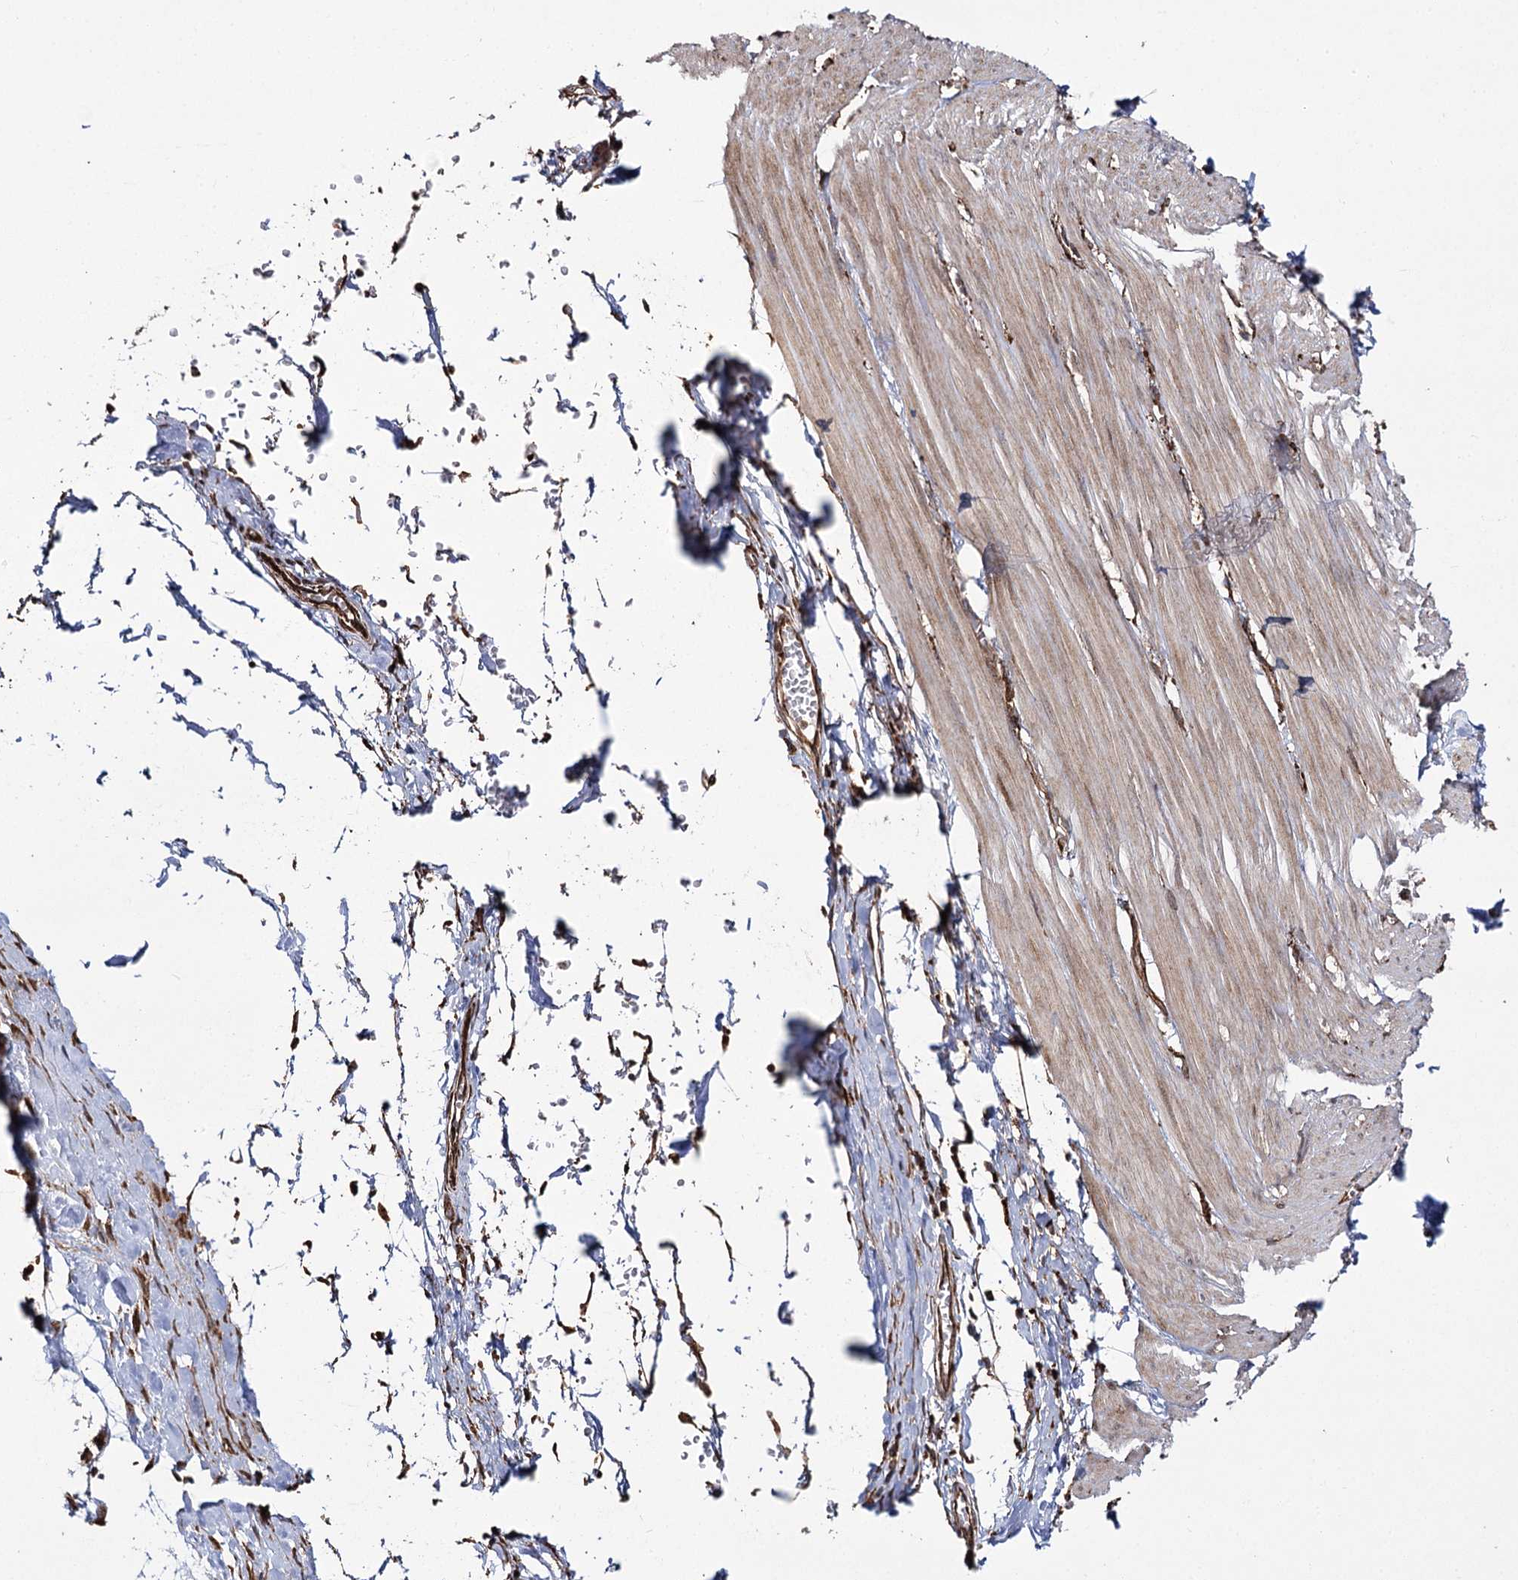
{"staining": {"intensity": "weak", "quantity": "<25%", "location": "cytoplasmic/membranous"}, "tissue": "smooth muscle", "cell_type": "Smooth muscle cells", "image_type": "normal", "snomed": [{"axis": "morphology", "description": "Normal tissue, NOS"}, {"axis": "morphology", "description": "Adenocarcinoma, NOS"}, {"axis": "topography", "description": "Colon"}, {"axis": "topography", "description": "Peripheral nerve tissue"}], "caption": "An IHC histopathology image of benign smooth muscle is shown. There is no staining in smooth muscle cells of smooth muscle. Brightfield microscopy of IHC stained with DAB (brown) and hematoxylin (blue), captured at high magnification.", "gene": "FANCL", "patient": {"sex": "male", "age": 14}}